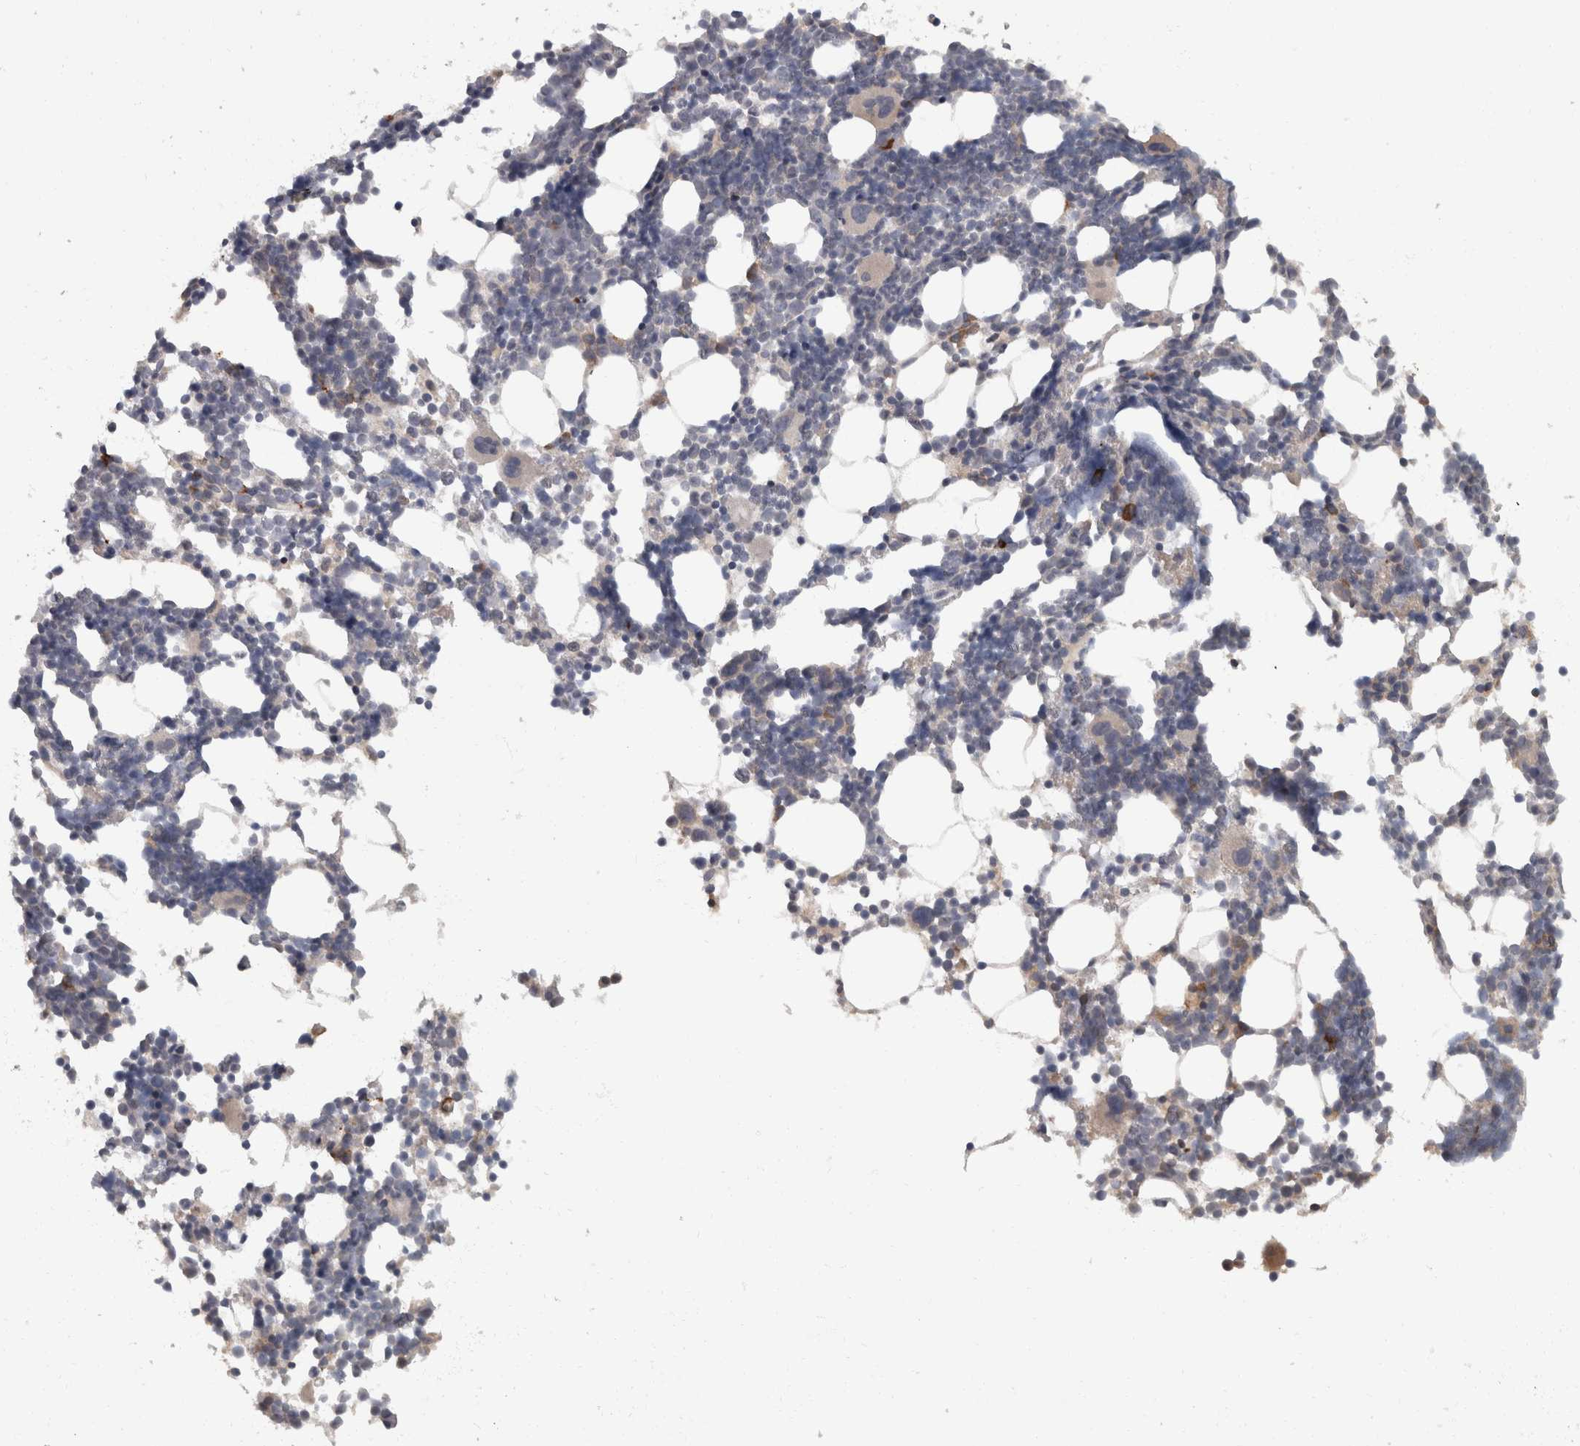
{"staining": {"intensity": "strong", "quantity": "<25%", "location": "cytoplasmic/membranous"}, "tissue": "bone marrow", "cell_type": "Hematopoietic cells", "image_type": "normal", "snomed": [{"axis": "morphology", "description": "Normal tissue, NOS"}, {"axis": "morphology", "description": "Inflammation, NOS"}, {"axis": "topography", "description": "Bone marrow"}], "caption": "This micrograph reveals immunohistochemistry (IHC) staining of benign bone marrow, with medium strong cytoplasmic/membranous expression in approximately <25% of hematopoietic cells.", "gene": "MASTL", "patient": {"sex": "male", "age": 21}}